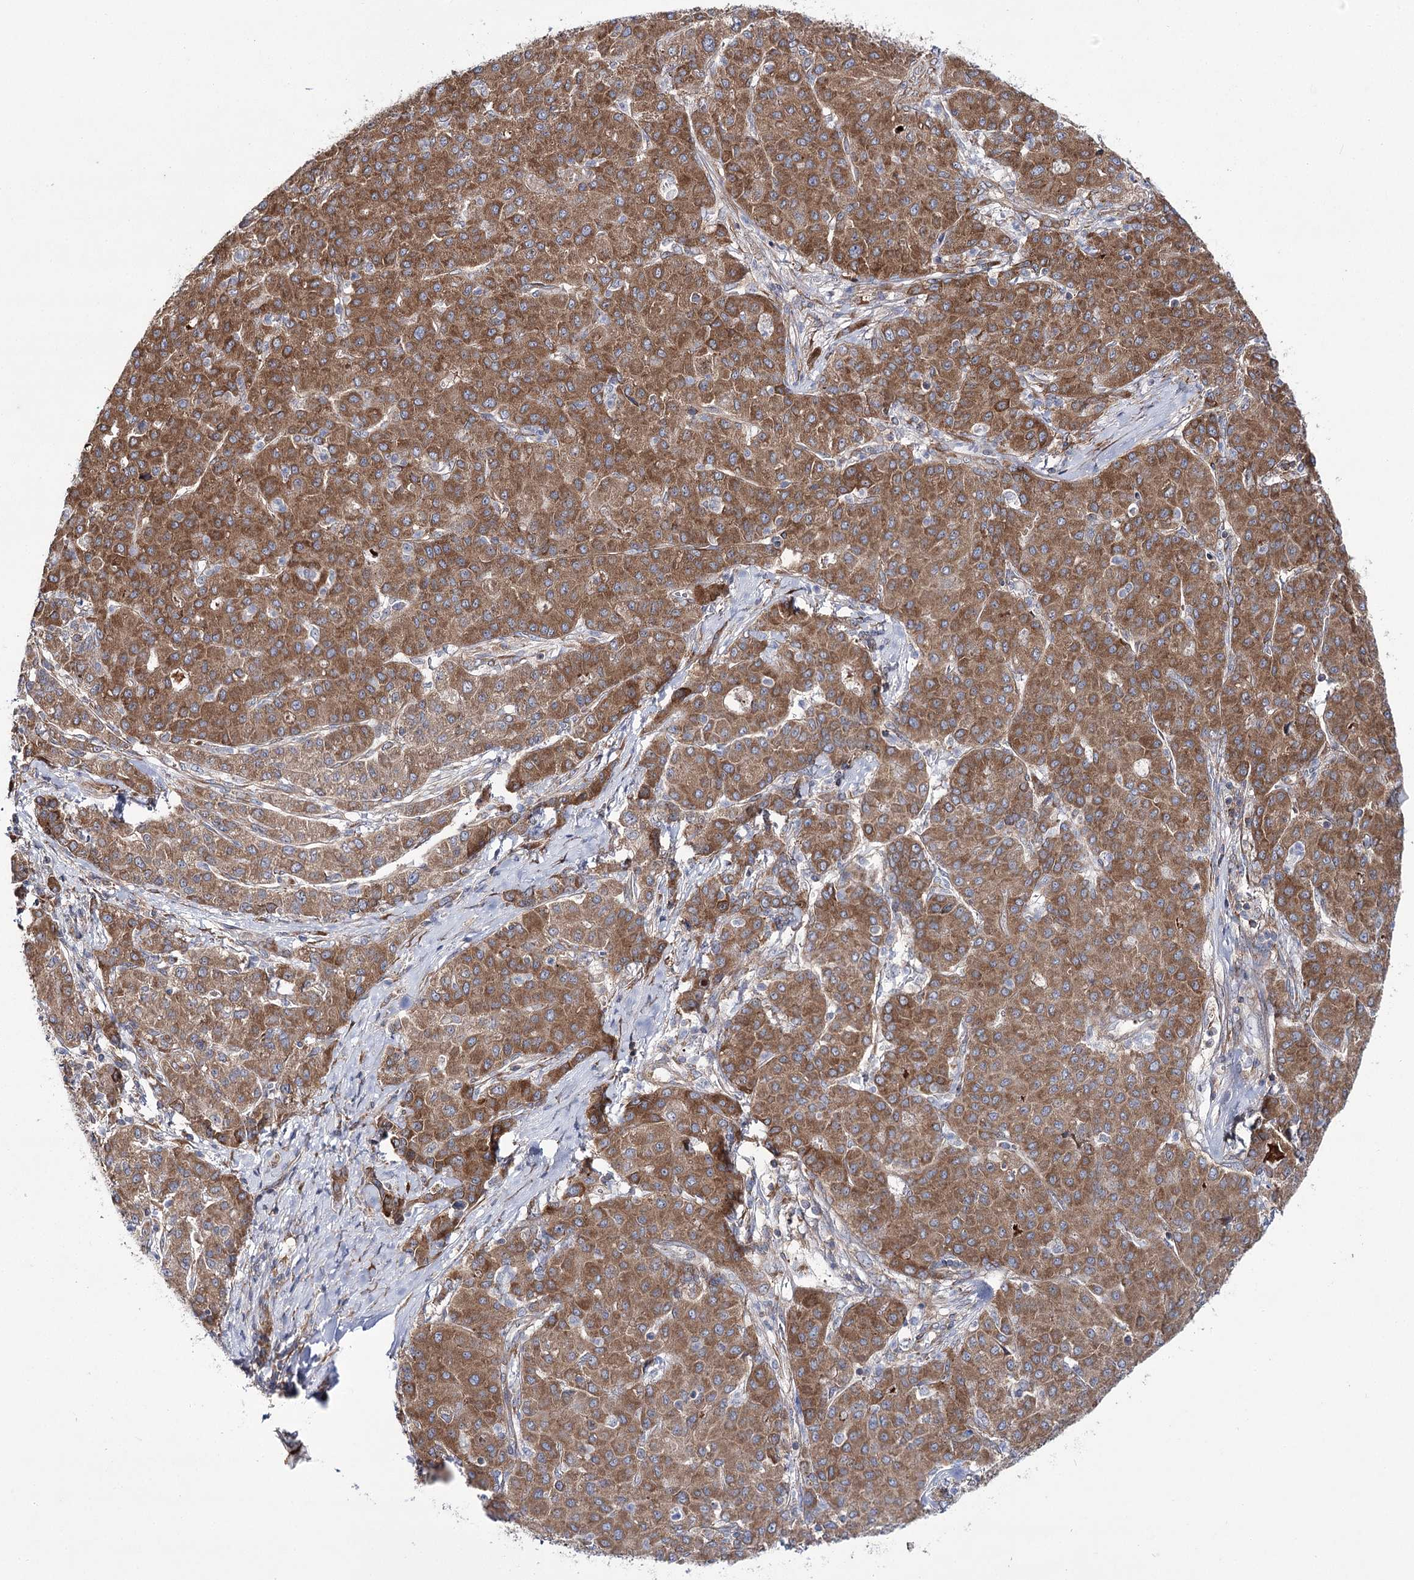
{"staining": {"intensity": "strong", "quantity": "25%-75%", "location": "cytoplasmic/membranous"}, "tissue": "liver cancer", "cell_type": "Tumor cells", "image_type": "cancer", "snomed": [{"axis": "morphology", "description": "Carcinoma, Hepatocellular, NOS"}, {"axis": "topography", "description": "Liver"}], "caption": "The histopathology image exhibits immunohistochemical staining of liver hepatocellular carcinoma. There is strong cytoplasmic/membranous expression is present in approximately 25%-75% of tumor cells.", "gene": "VWA2", "patient": {"sex": "male", "age": 65}}